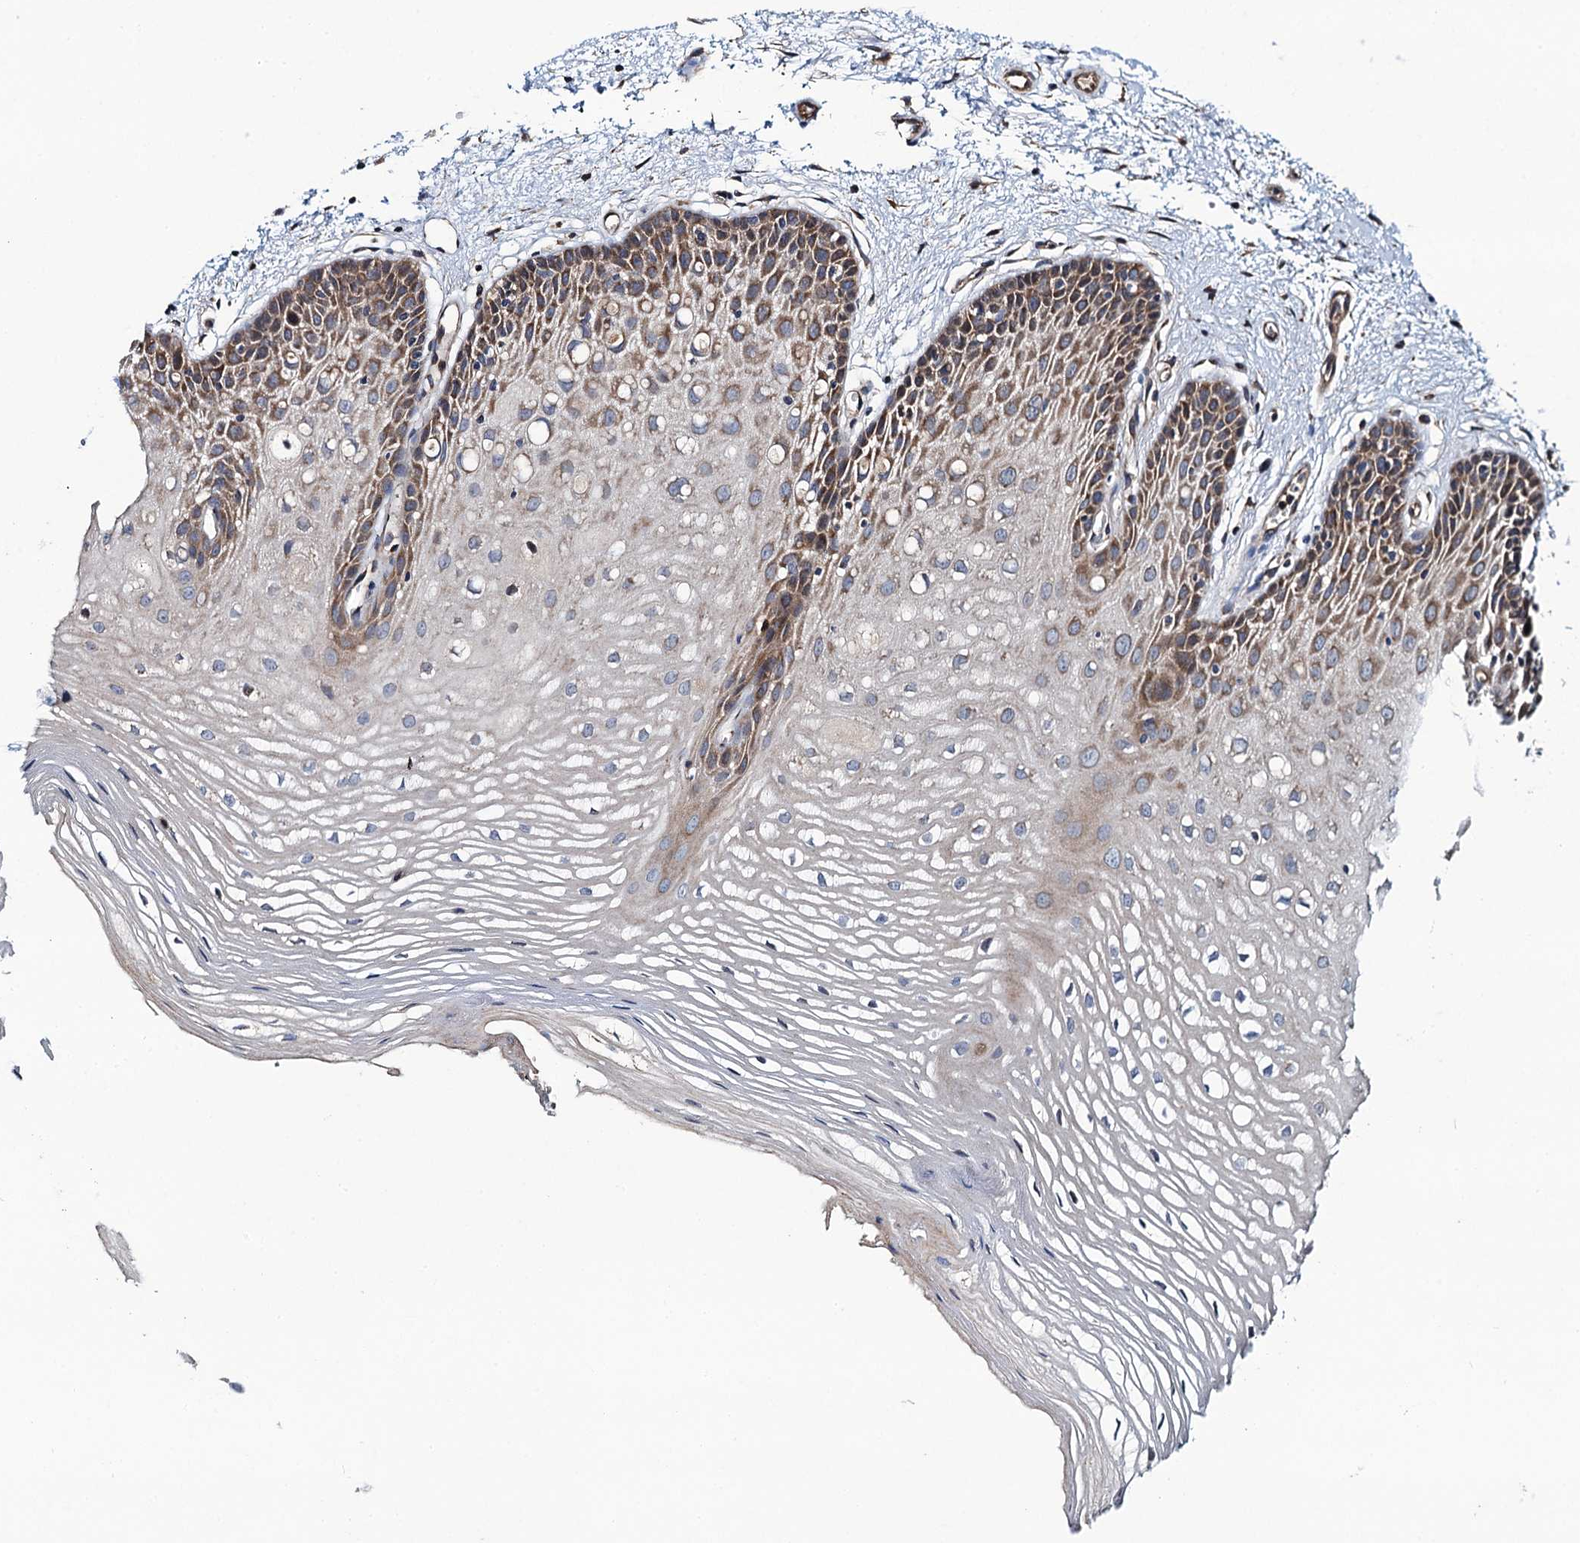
{"staining": {"intensity": "moderate", "quantity": "25%-75%", "location": "cytoplasmic/membranous"}, "tissue": "oral mucosa", "cell_type": "Squamous epithelial cells", "image_type": "normal", "snomed": [{"axis": "morphology", "description": "Normal tissue, NOS"}, {"axis": "topography", "description": "Oral tissue"}, {"axis": "topography", "description": "Tounge, NOS"}], "caption": "Protein staining demonstrates moderate cytoplasmic/membranous staining in about 25%-75% of squamous epithelial cells in unremarkable oral mucosa.", "gene": "NEK1", "patient": {"sex": "female", "age": 73}}